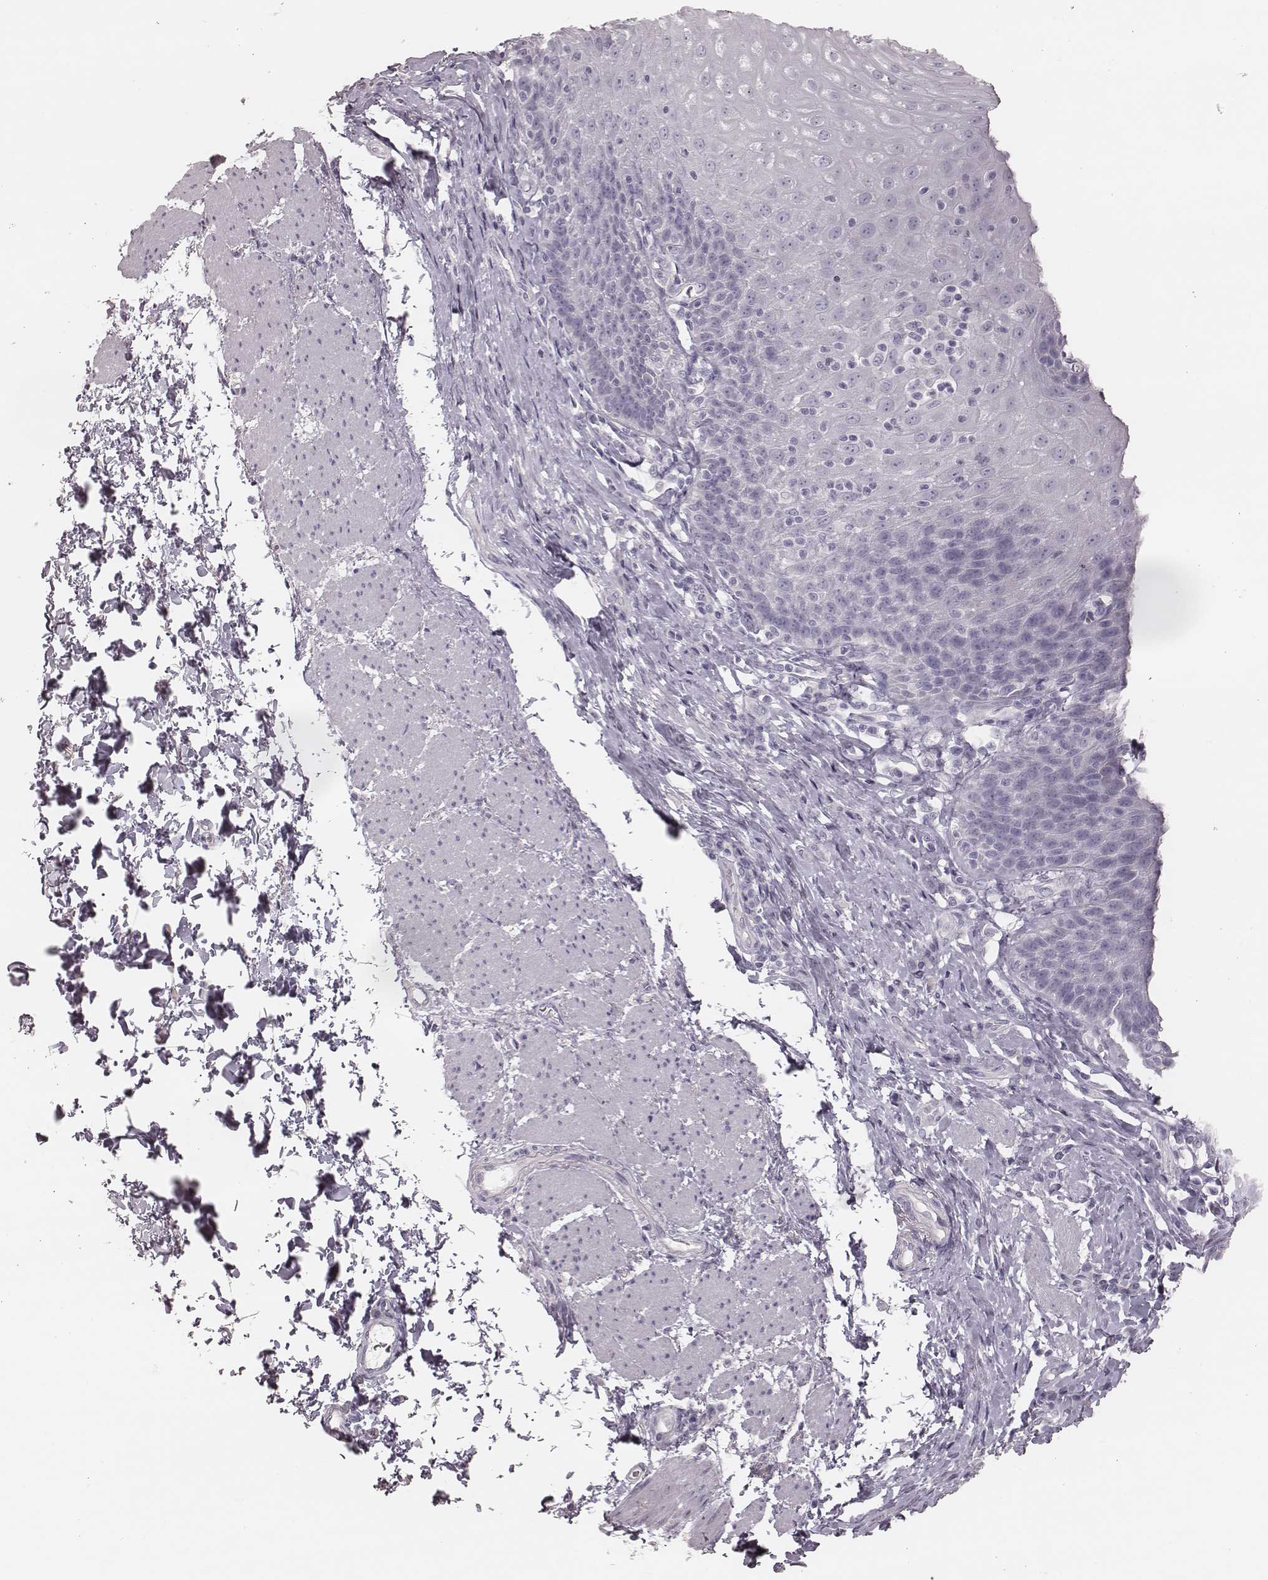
{"staining": {"intensity": "negative", "quantity": "none", "location": "none"}, "tissue": "esophagus", "cell_type": "Squamous epithelial cells", "image_type": "normal", "snomed": [{"axis": "morphology", "description": "Normal tissue, NOS"}, {"axis": "topography", "description": "Esophagus"}], "caption": "A high-resolution micrograph shows immunohistochemistry (IHC) staining of normal esophagus, which displays no significant expression in squamous epithelial cells.", "gene": "ZP4", "patient": {"sex": "female", "age": 61}}